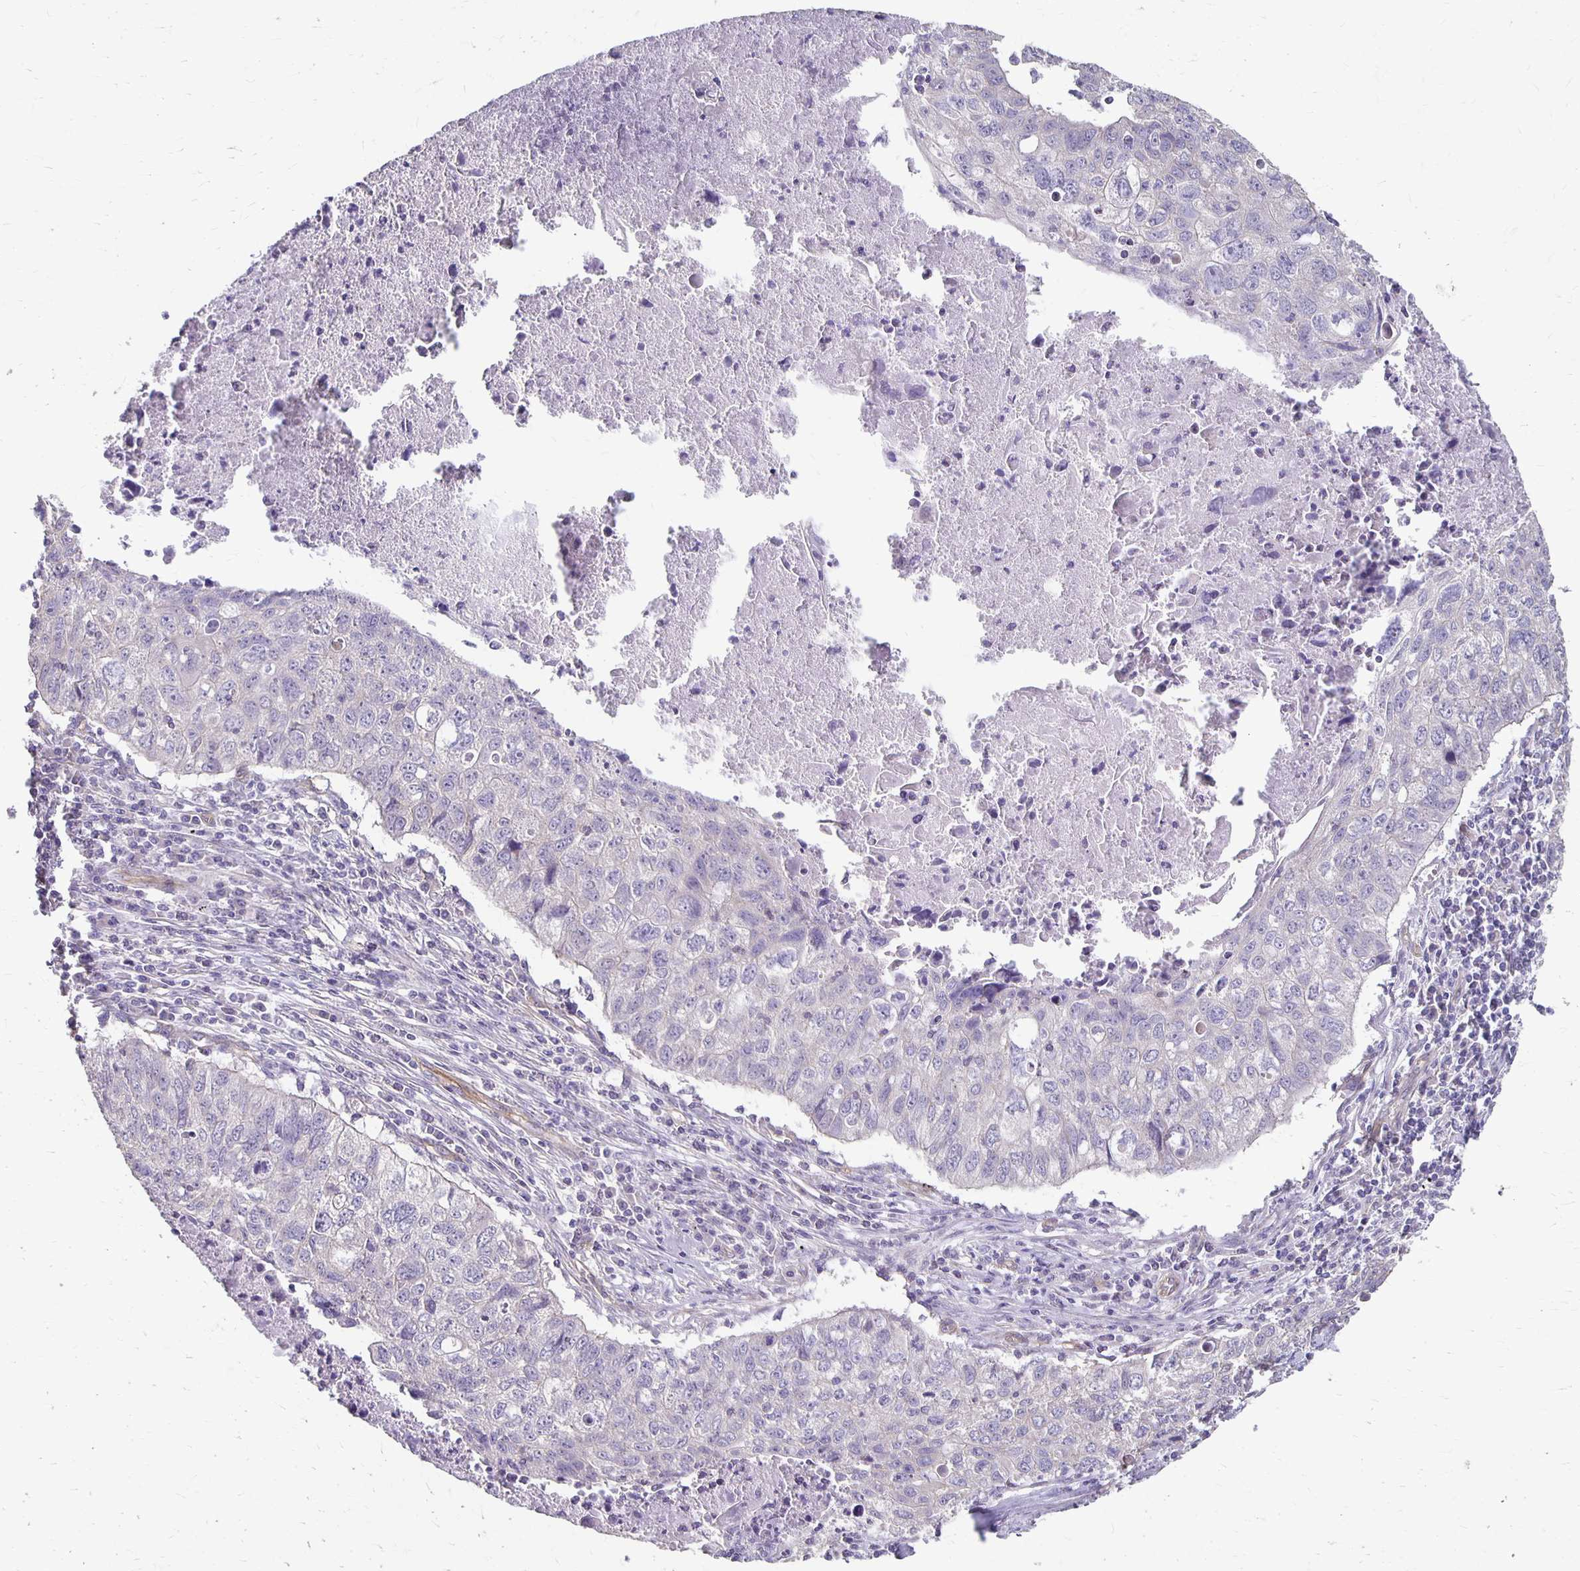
{"staining": {"intensity": "negative", "quantity": "none", "location": "none"}, "tissue": "lung cancer", "cell_type": "Tumor cells", "image_type": "cancer", "snomed": [{"axis": "morphology", "description": "Normal morphology"}, {"axis": "morphology", "description": "Aneuploidy"}, {"axis": "morphology", "description": "Squamous cell carcinoma, NOS"}, {"axis": "topography", "description": "Lymph node"}, {"axis": "topography", "description": "Lung"}], "caption": "High power microscopy image of an immunohistochemistry (IHC) histopathology image of lung cancer (aneuploidy), revealing no significant expression in tumor cells. (DAB (3,3'-diaminobenzidine) immunohistochemistry with hematoxylin counter stain).", "gene": "PPP1R3E", "patient": {"sex": "female", "age": 76}}